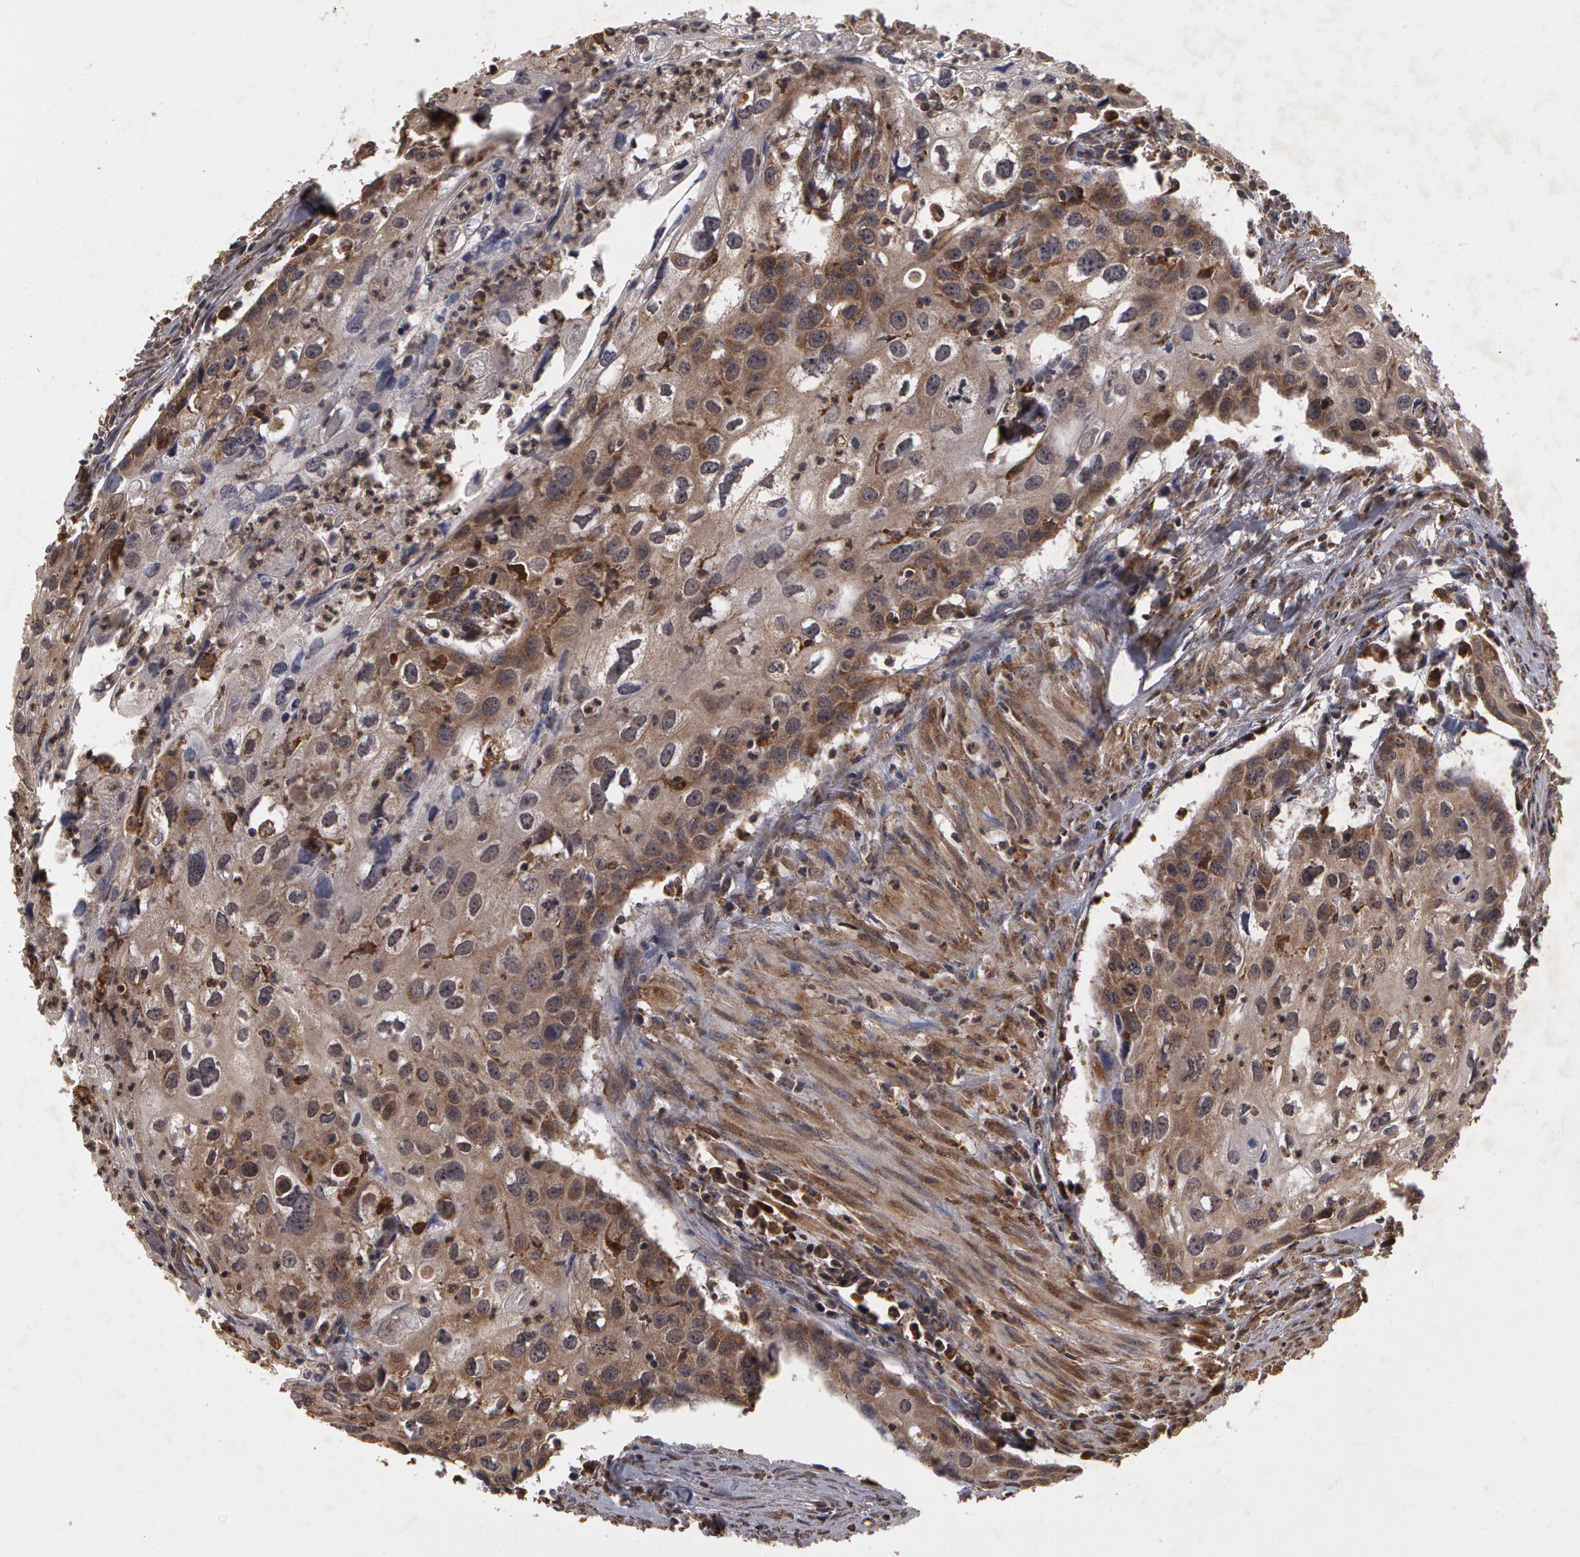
{"staining": {"intensity": "weak", "quantity": "25%-75%", "location": "cytoplasmic/membranous"}, "tissue": "urothelial cancer", "cell_type": "Tumor cells", "image_type": "cancer", "snomed": [{"axis": "morphology", "description": "Urothelial carcinoma, High grade"}, {"axis": "topography", "description": "Urinary bladder"}], "caption": "An immunohistochemistry (IHC) image of tumor tissue is shown. Protein staining in brown labels weak cytoplasmic/membranous positivity in high-grade urothelial carcinoma within tumor cells.", "gene": "CALR", "patient": {"sex": "male", "age": 54}}